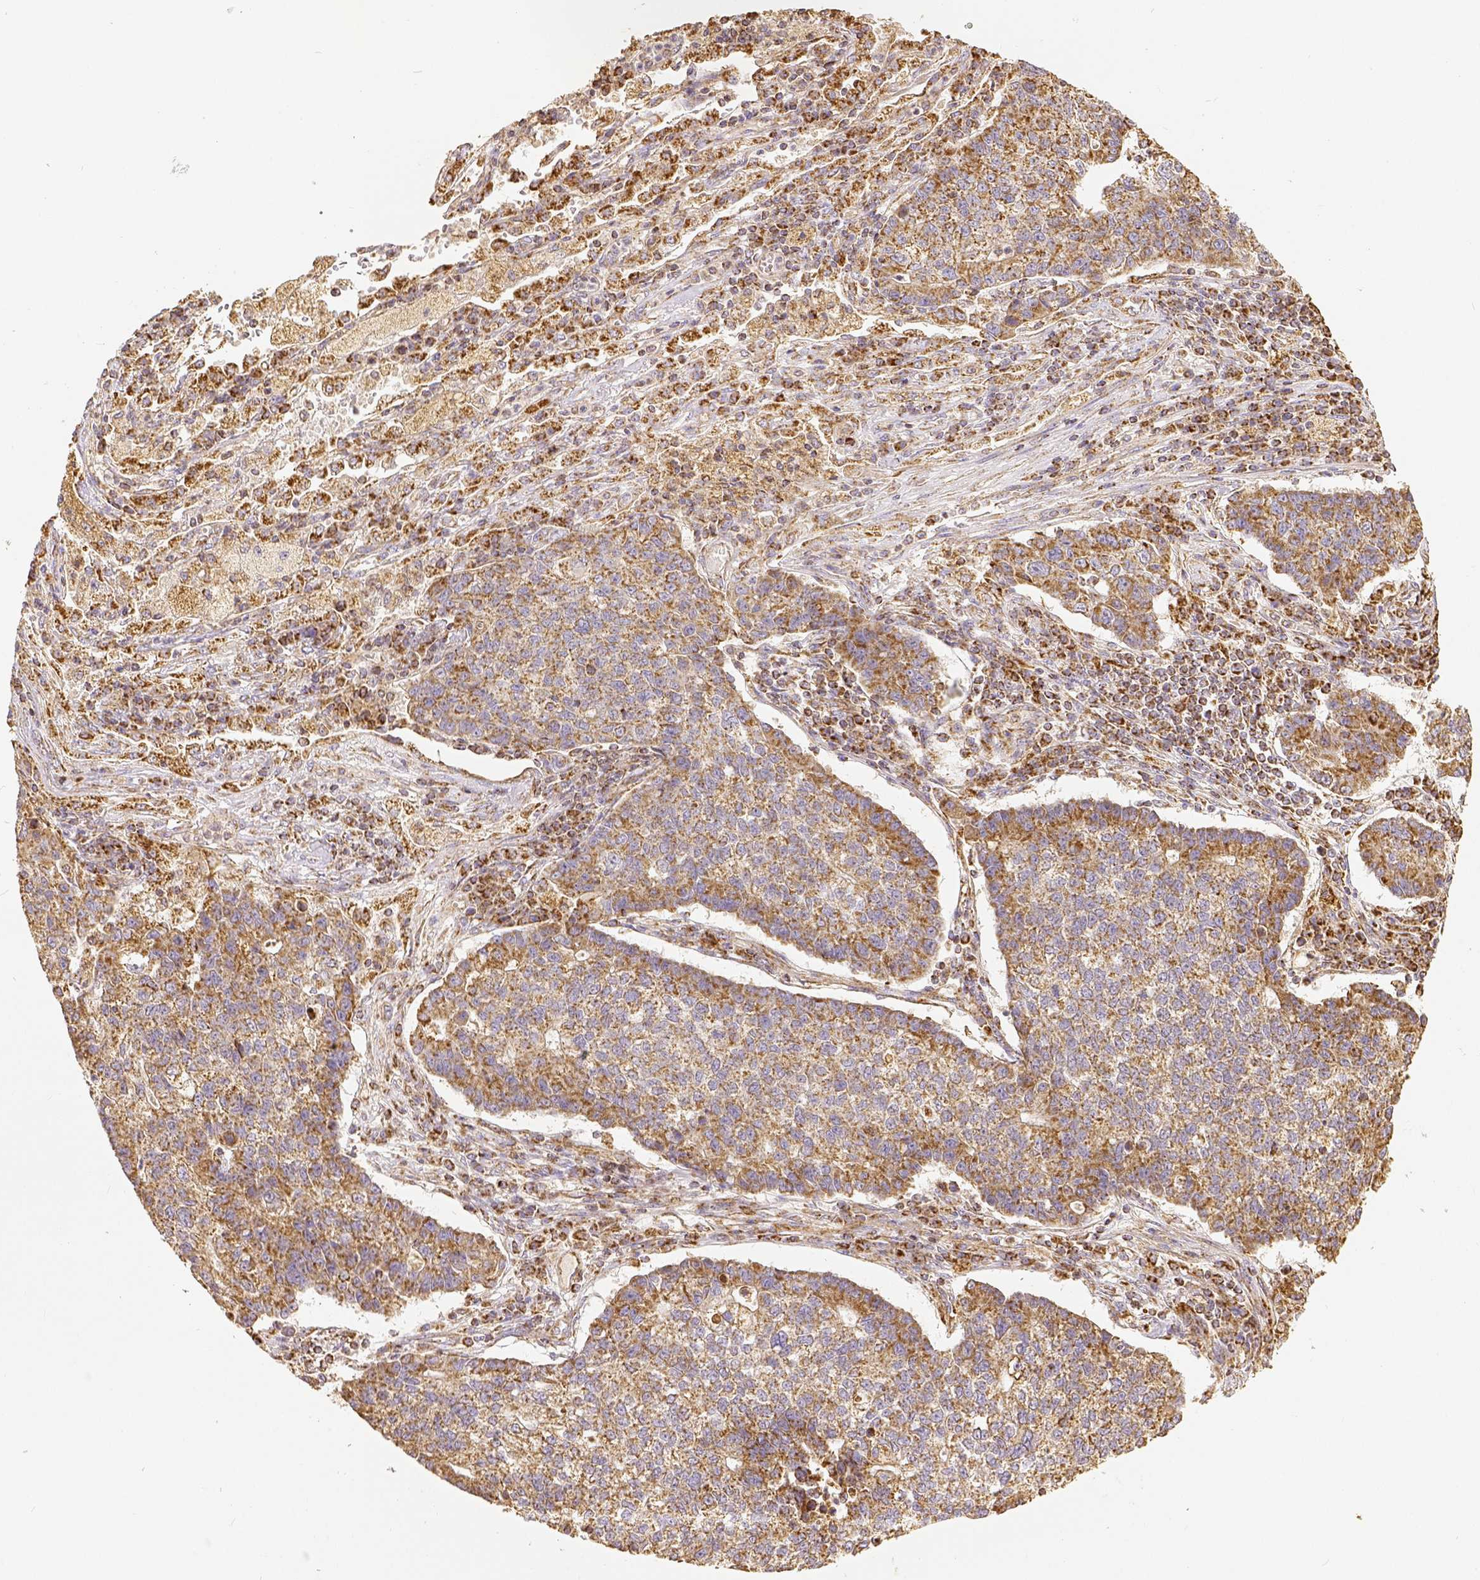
{"staining": {"intensity": "weak", "quantity": ">75%", "location": "cytoplasmic/membranous"}, "tissue": "lung cancer", "cell_type": "Tumor cells", "image_type": "cancer", "snomed": [{"axis": "morphology", "description": "Adenocarcinoma, NOS"}, {"axis": "topography", "description": "Lung"}], "caption": "DAB immunohistochemical staining of lung cancer demonstrates weak cytoplasmic/membranous protein expression in approximately >75% of tumor cells. (Brightfield microscopy of DAB IHC at high magnification).", "gene": "SDHB", "patient": {"sex": "male", "age": 57}}